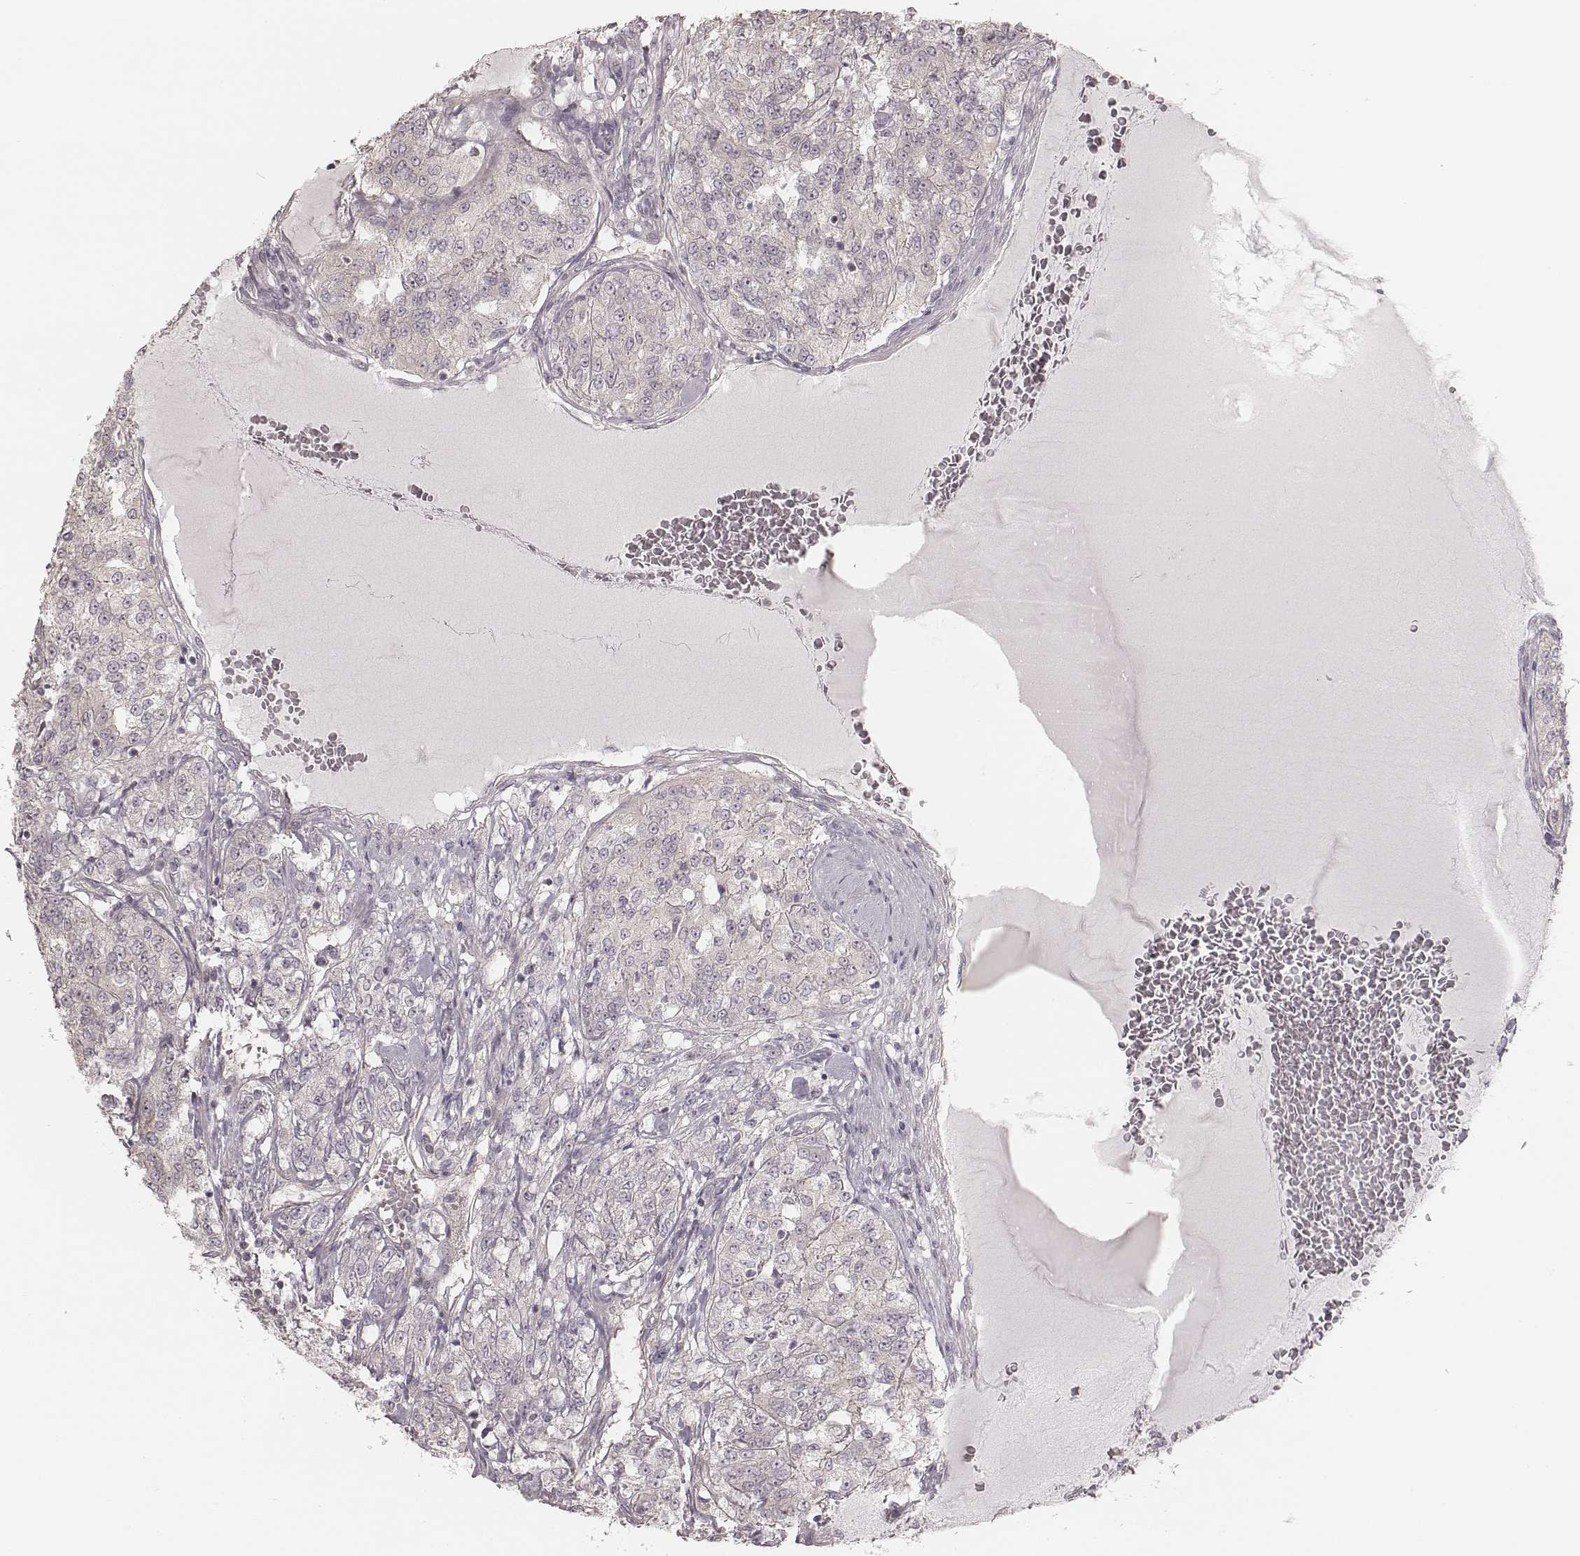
{"staining": {"intensity": "negative", "quantity": "none", "location": "none"}, "tissue": "renal cancer", "cell_type": "Tumor cells", "image_type": "cancer", "snomed": [{"axis": "morphology", "description": "Adenocarcinoma, NOS"}, {"axis": "topography", "description": "Kidney"}], "caption": "The immunohistochemistry (IHC) histopathology image has no significant positivity in tumor cells of renal cancer tissue.", "gene": "TDRD5", "patient": {"sex": "female", "age": 63}}